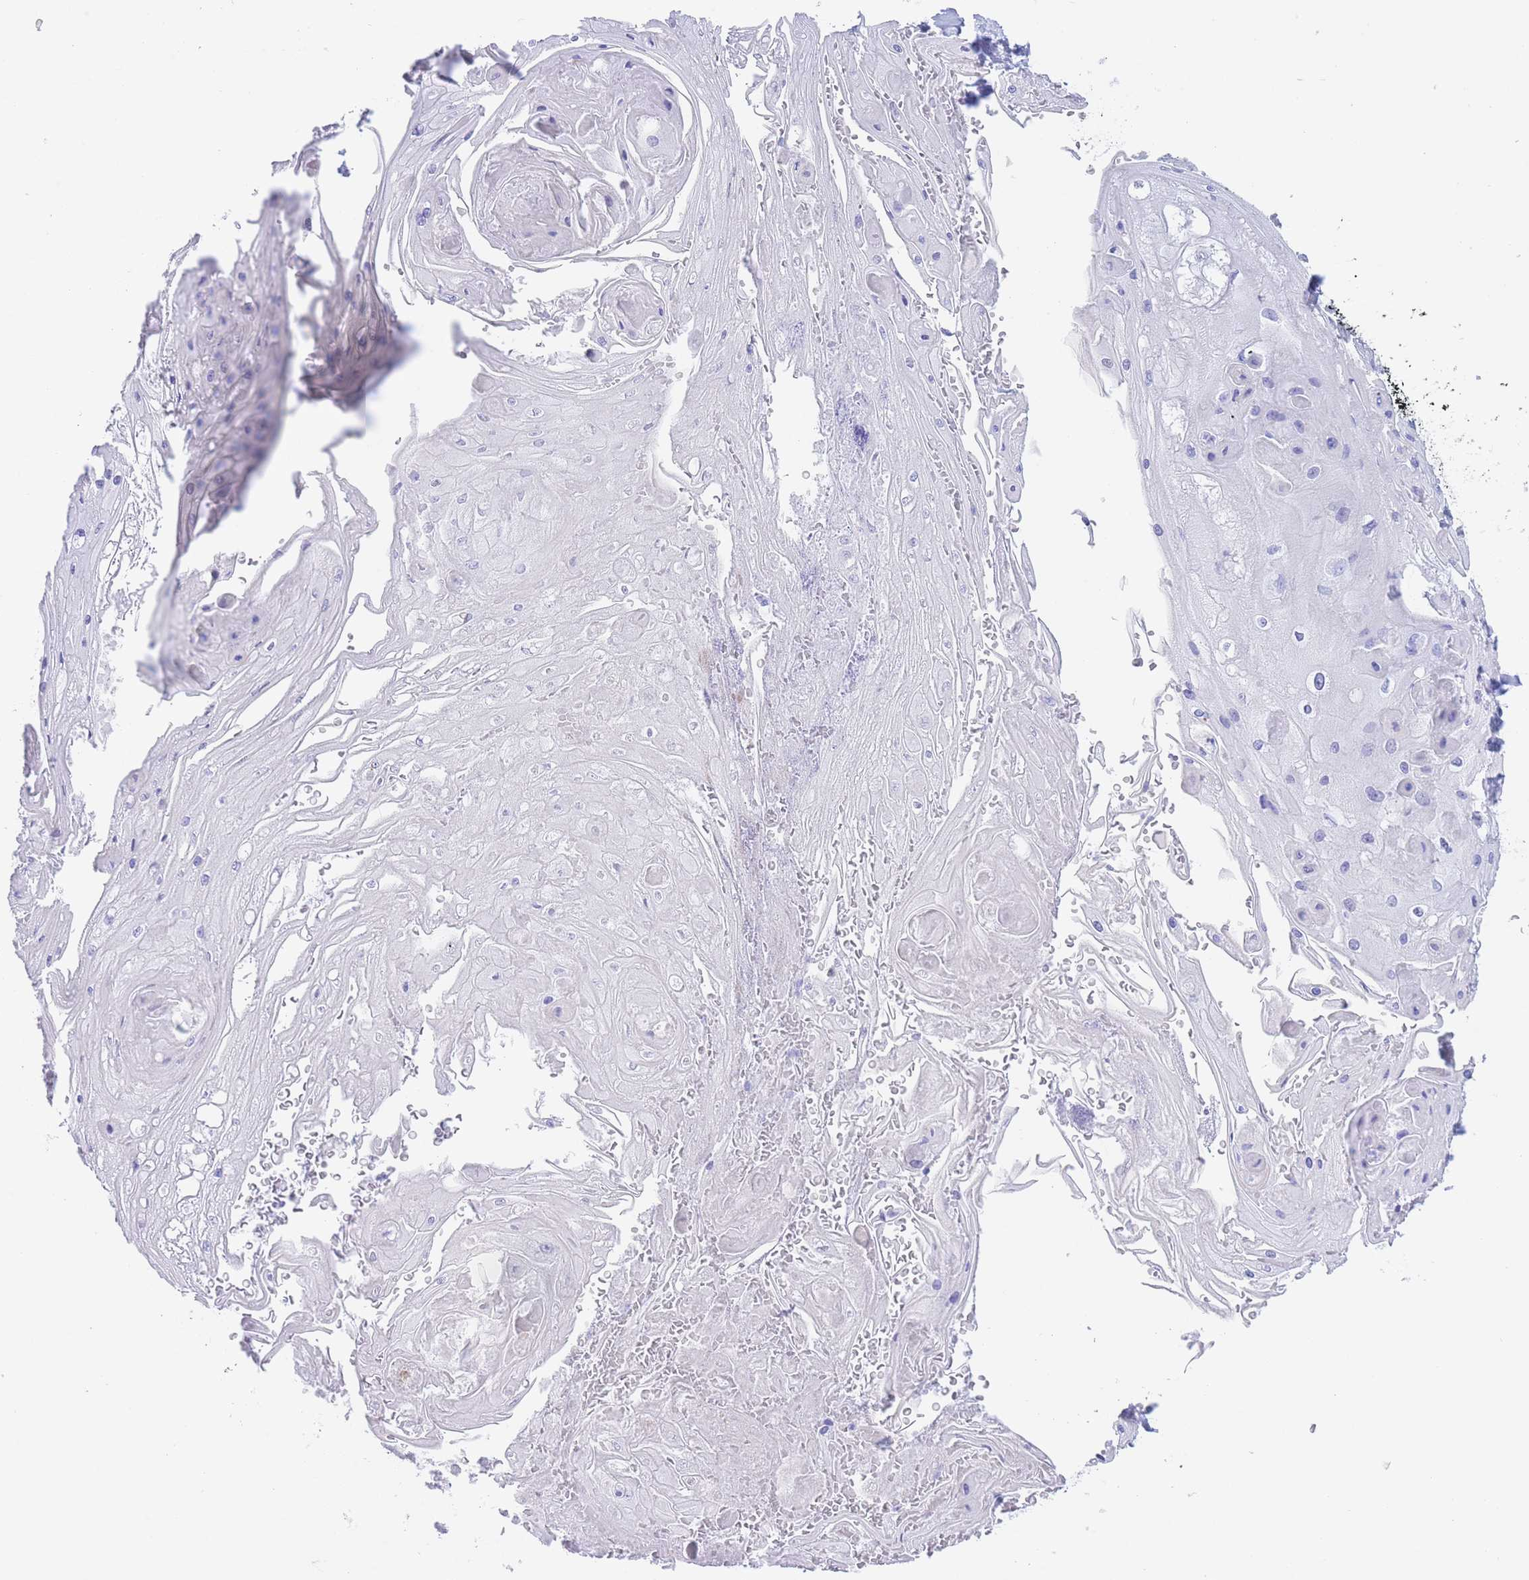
{"staining": {"intensity": "negative", "quantity": "none", "location": "none"}, "tissue": "skin cancer", "cell_type": "Tumor cells", "image_type": "cancer", "snomed": [{"axis": "morphology", "description": "Squamous cell carcinoma, NOS"}, {"axis": "topography", "description": "Skin"}], "caption": "This is an IHC photomicrograph of squamous cell carcinoma (skin). There is no staining in tumor cells.", "gene": "SLCO1B3", "patient": {"sex": "male", "age": 70}}